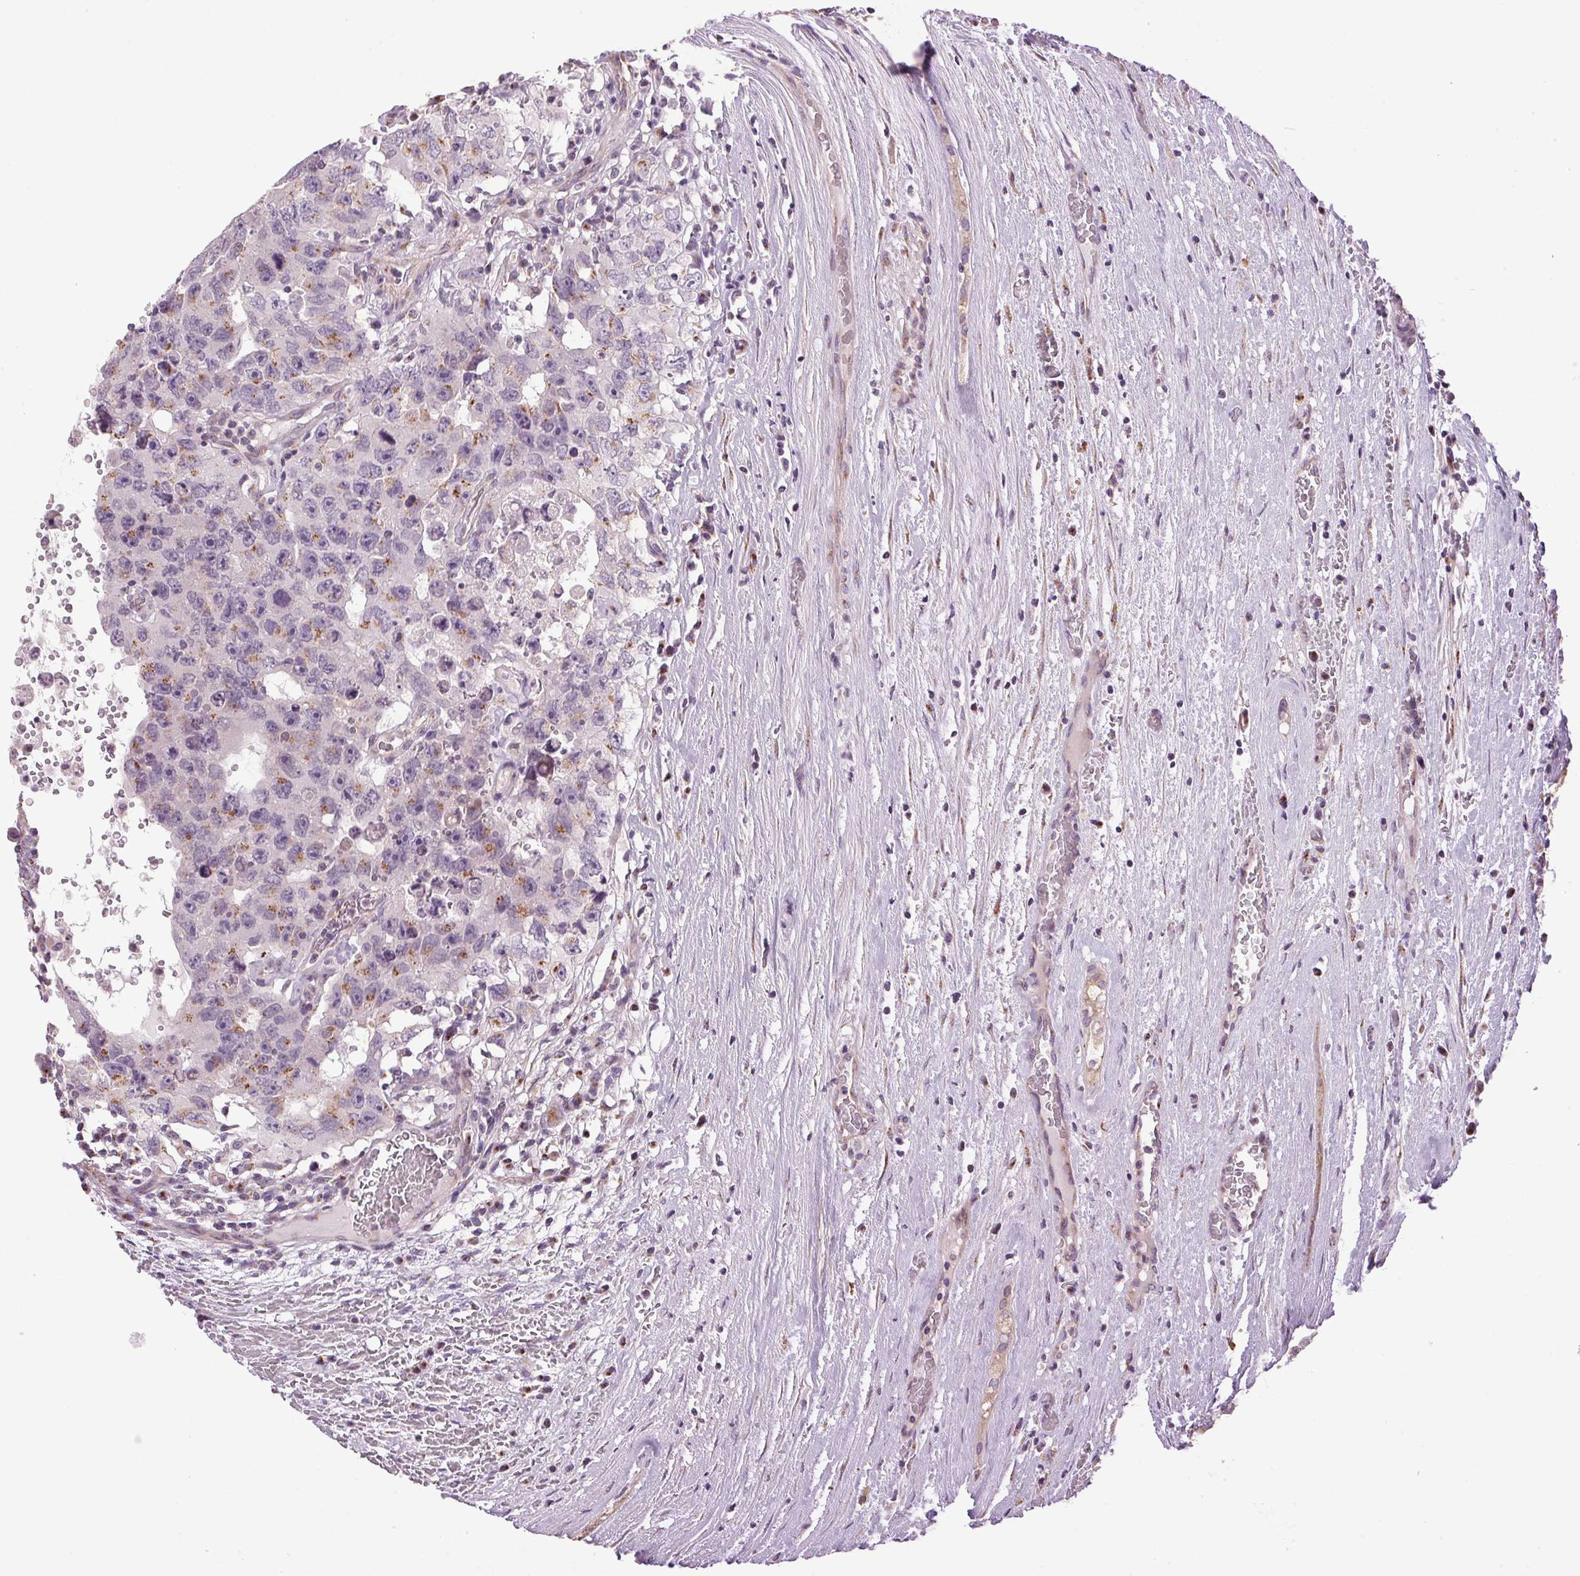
{"staining": {"intensity": "moderate", "quantity": "25%-75%", "location": "cytoplasmic/membranous"}, "tissue": "testis cancer", "cell_type": "Tumor cells", "image_type": "cancer", "snomed": [{"axis": "morphology", "description": "Carcinoma, Embryonal, NOS"}, {"axis": "topography", "description": "Testis"}], "caption": "Immunohistochemical staining of testis cancer (embryonal carcinoma) displays medium levels of moderate cytoplasmic/membranous staining in approximately 25%-75% of tumor cells.", "gene": "GOLPH3", "patient": {"sex": "male", "age": 26}}